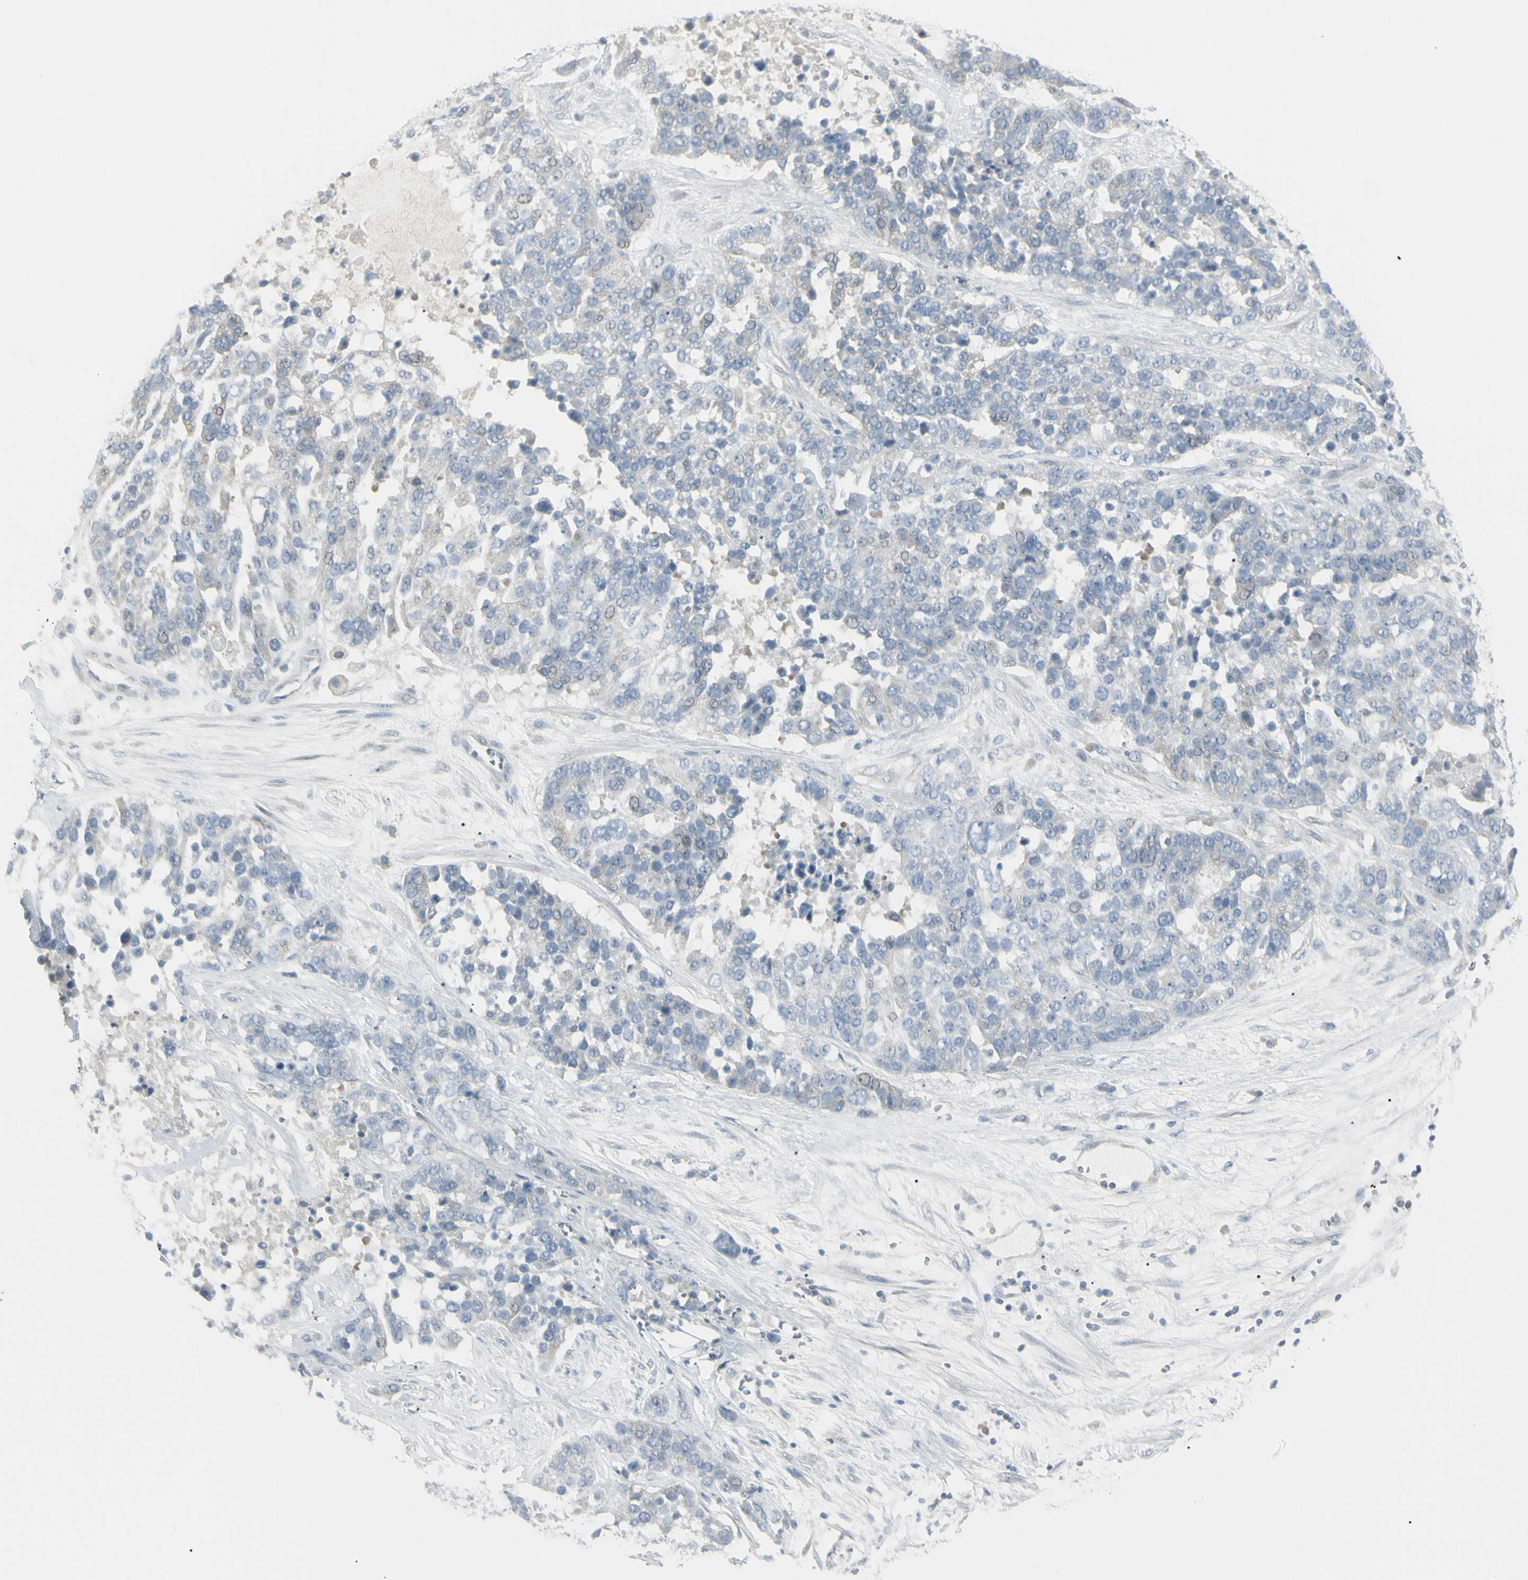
{"staining": {"intensity": "negative", "quantity": "none", "location": "none"}, "tissue": "ovarian cancer", "cell_type": "Tumor cells", "image_type": "cancer", "snomed": [{"axis": "morphology", "description": "Cystadenocarcinoma, serous, NOS"}, {"axis": "topography", "description": "Ovary"}], "caption": "This is a image of immunohistochemistry staining of ovarian serous cystadenocarcinoma, which shows no expression in tumor cells. (Brightfield microscopy of DAB immunohistochemistry at high magnification).", "gene": "PIP", "patient": {"sex": "female", "age": 44}}